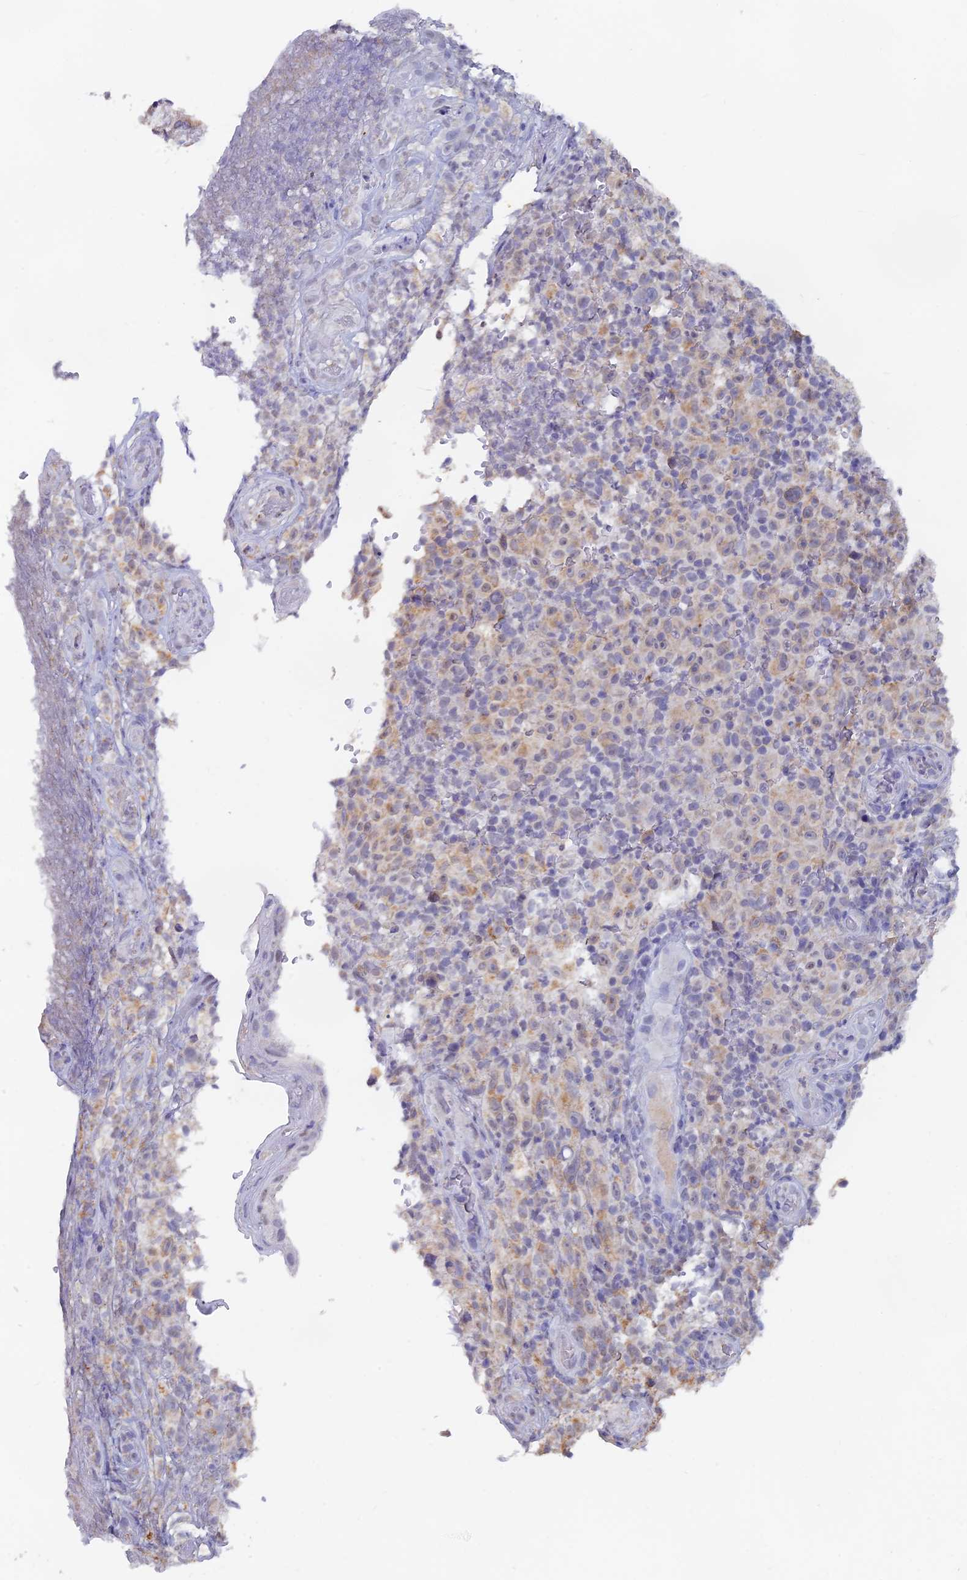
{"staining": {"intensity": "weak", "quantity": "25%-75%", "location": "cytoplasmic/membranous"}, "tissue": "melanoma", "cell_type": "Tumor cells", "image_type": "cancer", "snomed": [{"axis": "morphology", "description": "Malignant melanoma, NOS"}, {"axis": "topography", "description": "Skin"}], "caption": "Immunohistochemistry staining of melanoma, which exhibits low levels of weak cytoplasmic/membranous staining in about 25%-75% of tumor cells indicating weak cytoplasmic/membranous protein positivity. The staining was performed using DAB (brown) for protein detection and nuclei were counterstained in hematoxylin (blue).", "gene": "LRIF1", "patient": {"sex": "female", "age": 82}}